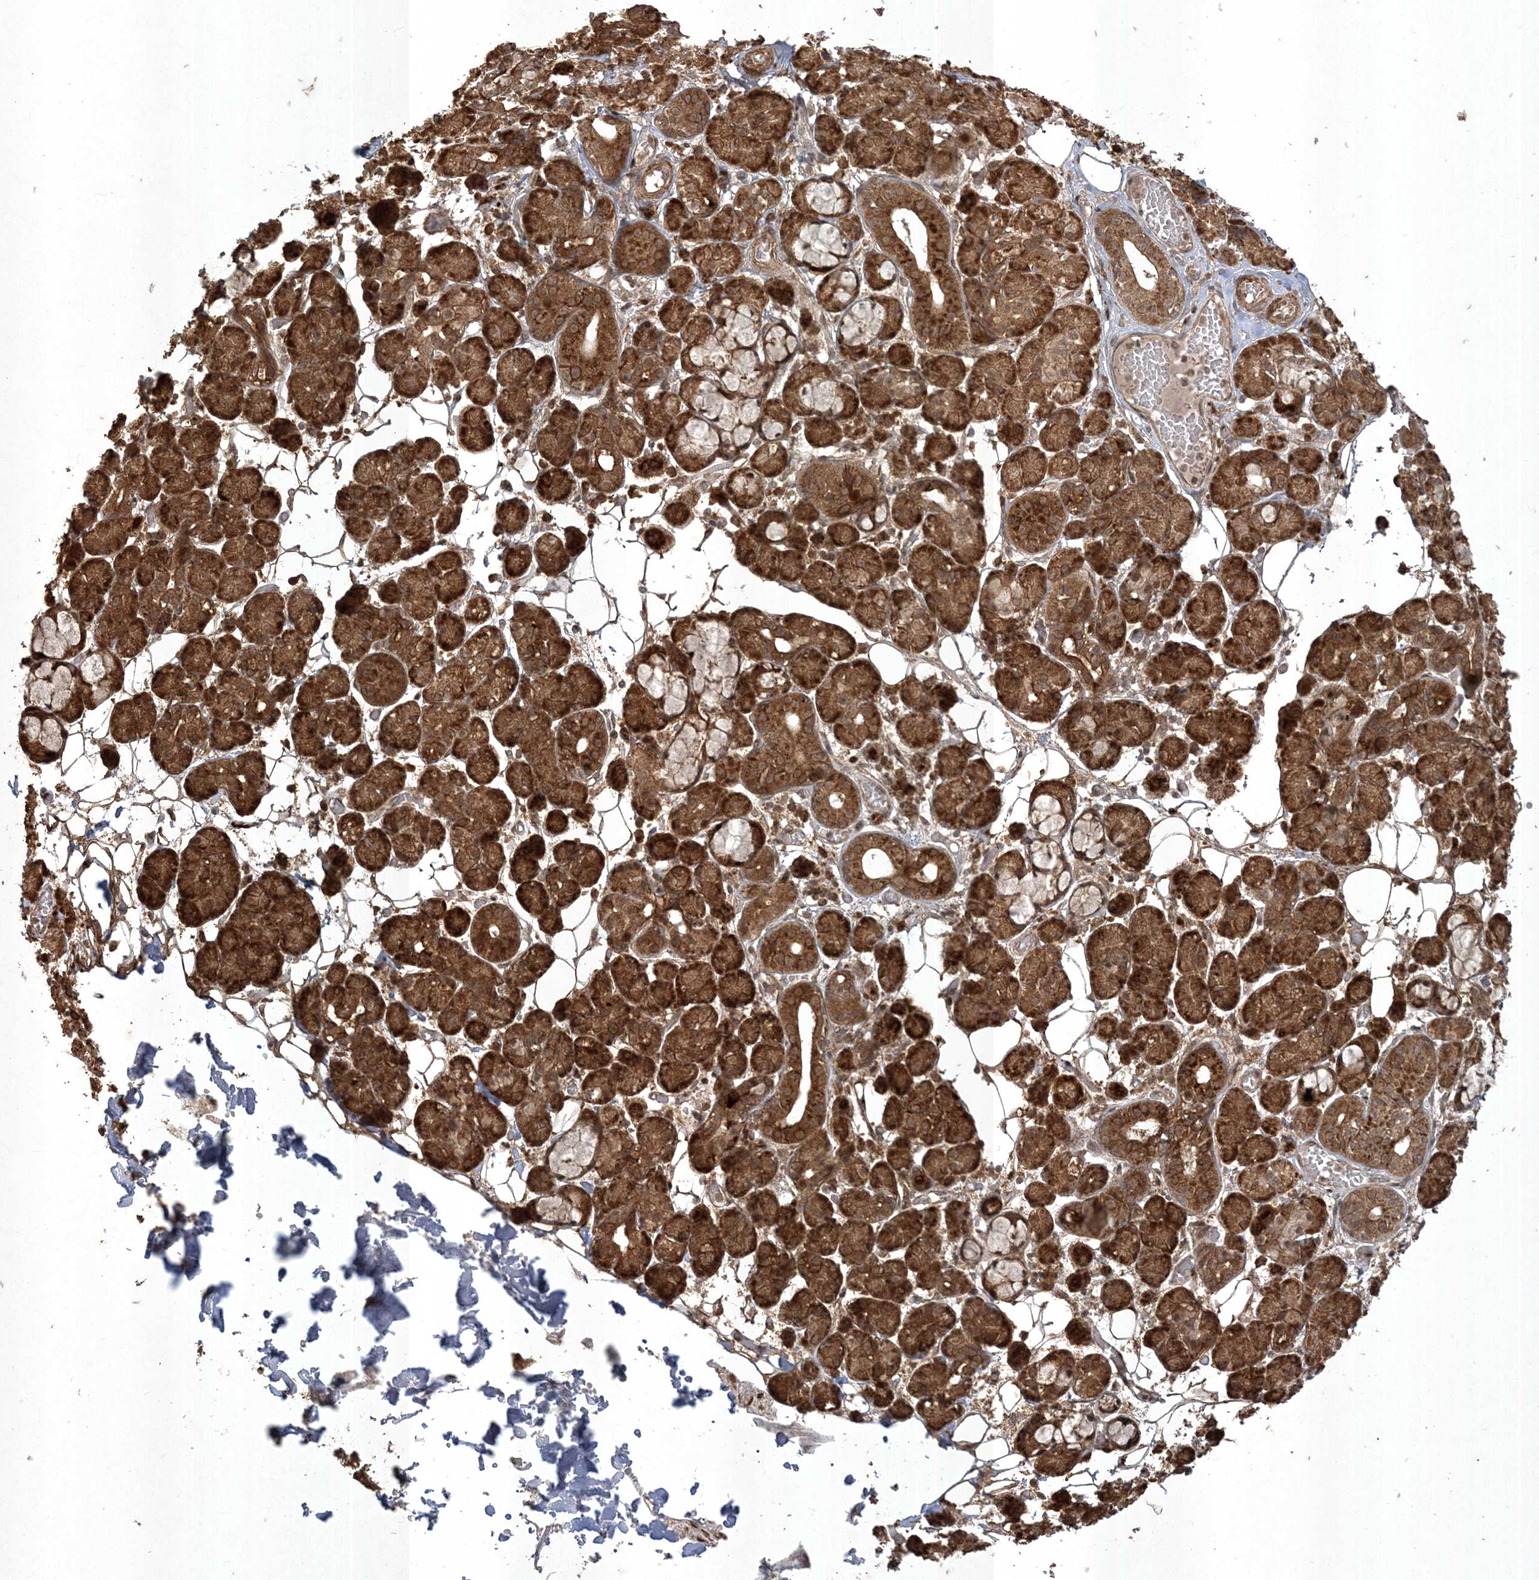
{"staining": {"intensity": "strong", "quantity": ">75%", "location": "cytoplasmic/membranous"}, "tissue": "salivary gland", "cell_type": "Glandular cells", "image_type": "normal", "snomed": [{"axis": "morphology", "description": "Normal tissue, NOS"}, {"axis": "topography", "description": "Salivary gland"}], "caption": "IHC of benign human salivary gland shows high levels of strong cytoplasmic/membranous positivity in approximately >75% of glandular cells.", "gene": "RRAS", "patient": {"sex": "male", "age": 63}}